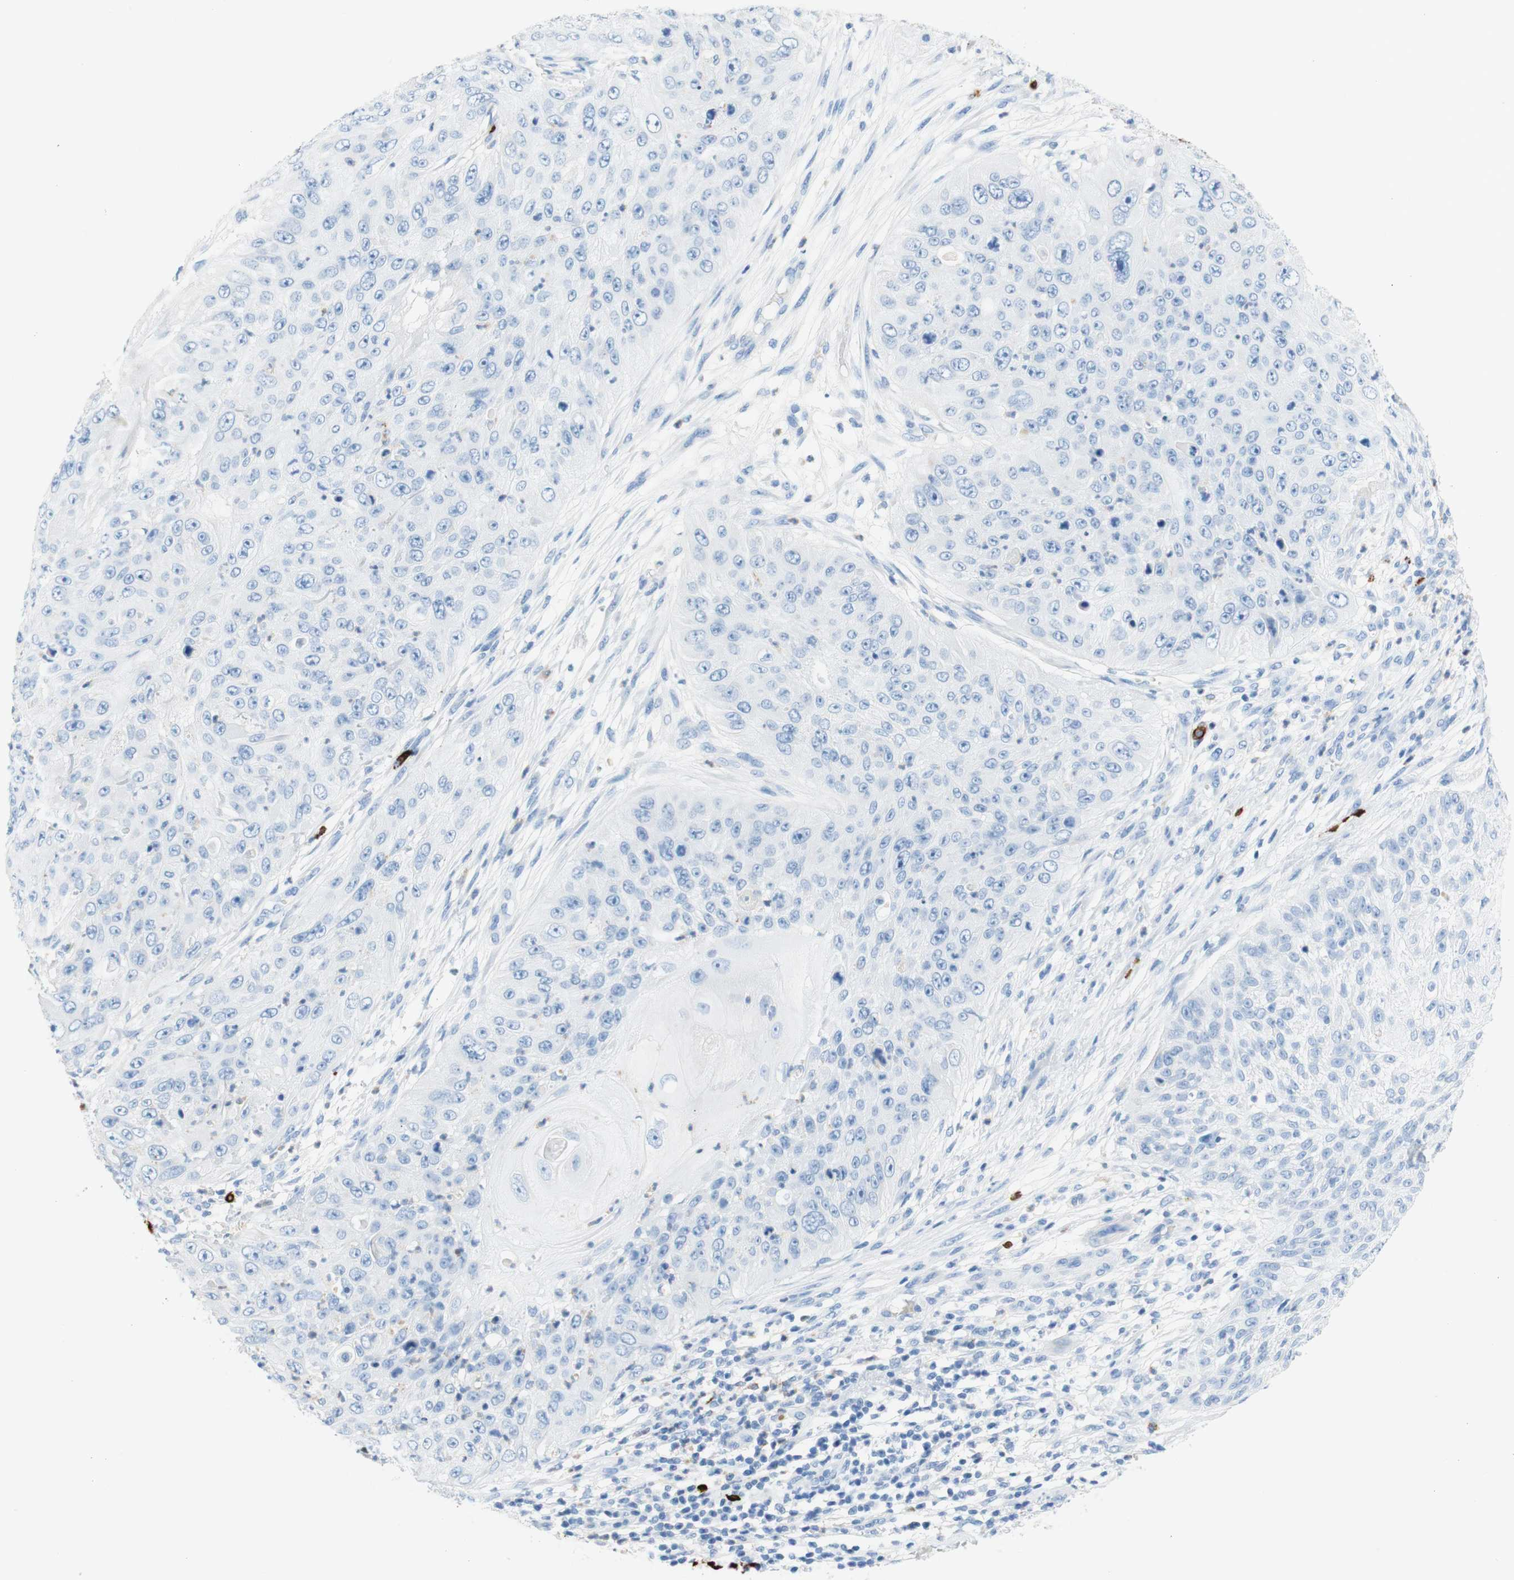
{"staining": {"intensity": "negative", "quantity": "none", "location": "none"}, "tissue": "skin cancer", "cell_type": "Tumor cells", "image_type": "cancer", "snomed": [{"axis": "morphology", "description": "Squamous cell carcinoma, NOS"}, {"axis": "topography", "description": "Skin"}], "caption": "An immunohistochemistry (IHC) micrograph of skin squamous cell carcinoma is shown. There is no staining in tumor cells of skin squamous cell carcinoma.", "gene": "CEACAM1", "patient": {"sex": "female", "age": 80}}